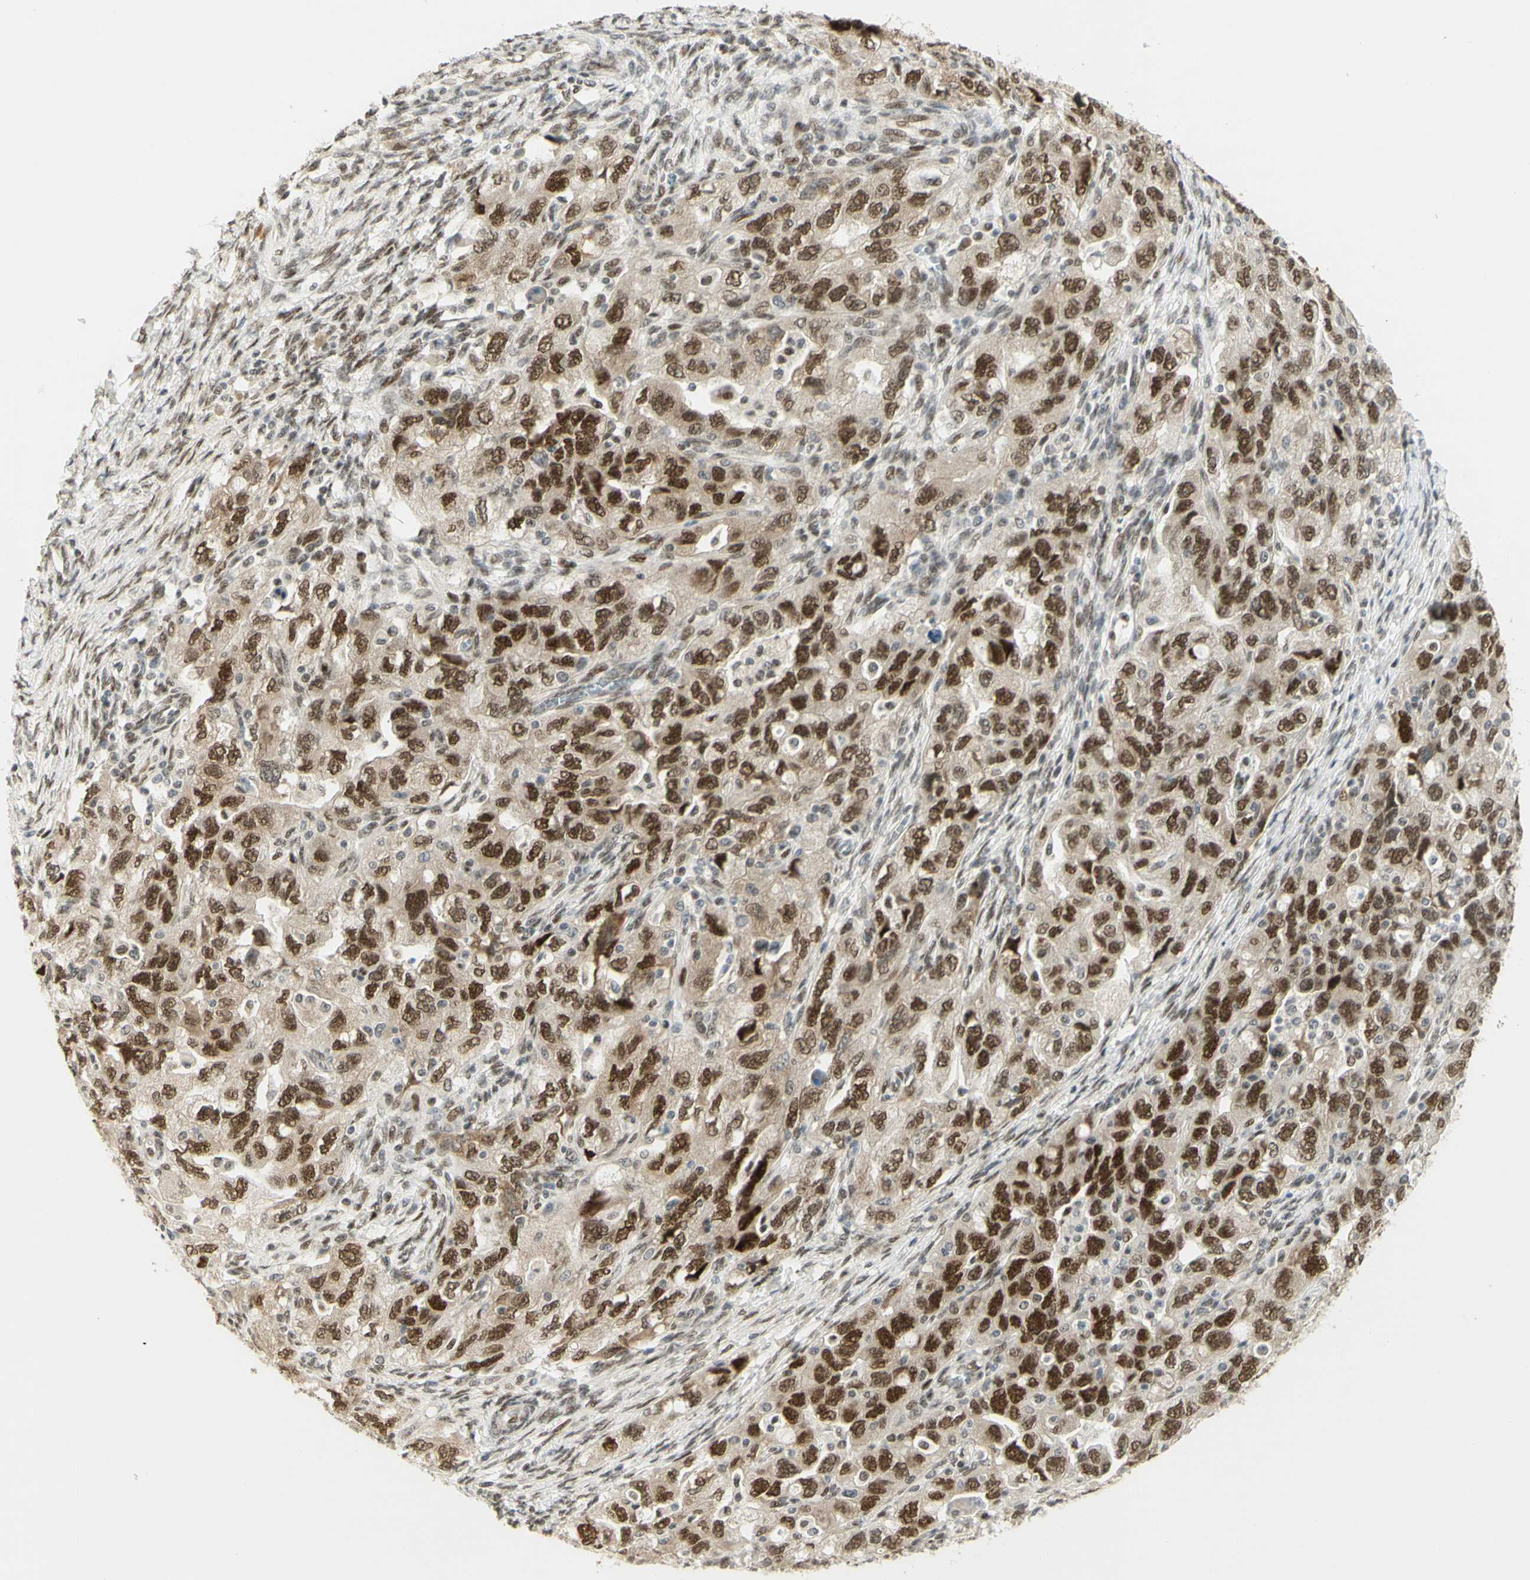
{"staining": {"intensity": "strong", "quantity": ">75%", "location": "nuclear"}, "tissue": "ovarian cancer", "cell_type": "Tumor cells", "image_type": "cancer", "snomed": [{"axis": "morphology", "description": "Carcinoma, NOS"}, {"axis": "morphology", "description": "Cystadenocarcinoma, serous, NOS"}, {"axis": "topography", "description": "Ovary"}], "caption": "The image shows immunohistochemical staining of ovarian carcinoma. There is strong nuclear expression is present in approximately >75% of tumor cells. (brown staining indicates protein expression, while blue staining denotes nuclei).", "gene": "DDX1", "patient": {"sex": "female", "age": 69}}